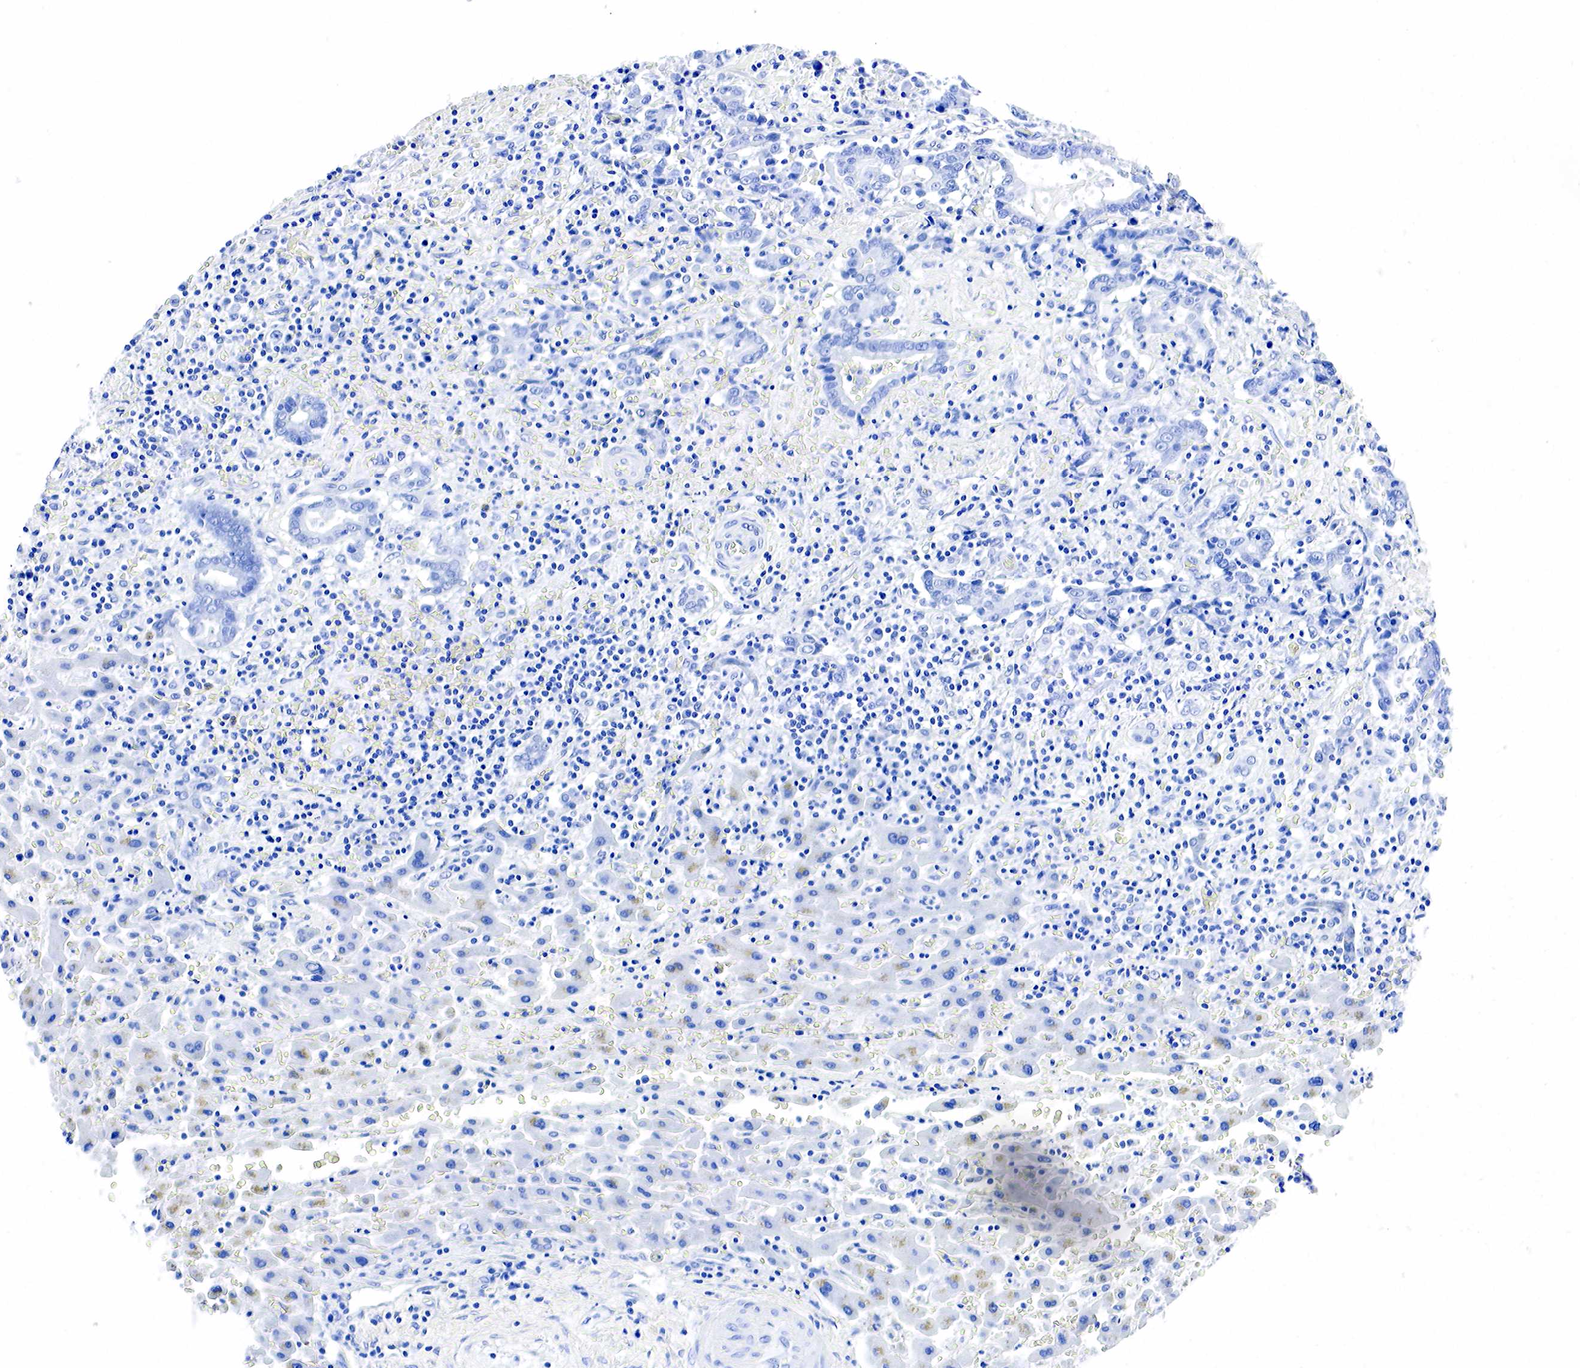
{"staining": {"intensity": "negative", "quantity": "none", "location": "none"}, "tissue": "liver cancer", "cell_type": "Tumor cells", "image_type": "cancer", "snomed": [{"axis": "morphology", "description": "Cholangiocarcinoma"}, {"axis": "topography", "description": "Liver"}], "caption": "Immunohistochemistry (IHC) of human liver cancer displays no expression in tumor cells. (Immunohistochemistry, brightfield microscopy, high magnification).", "gene": "ACP3", "patient": {"sex": "male", "age": 57}}